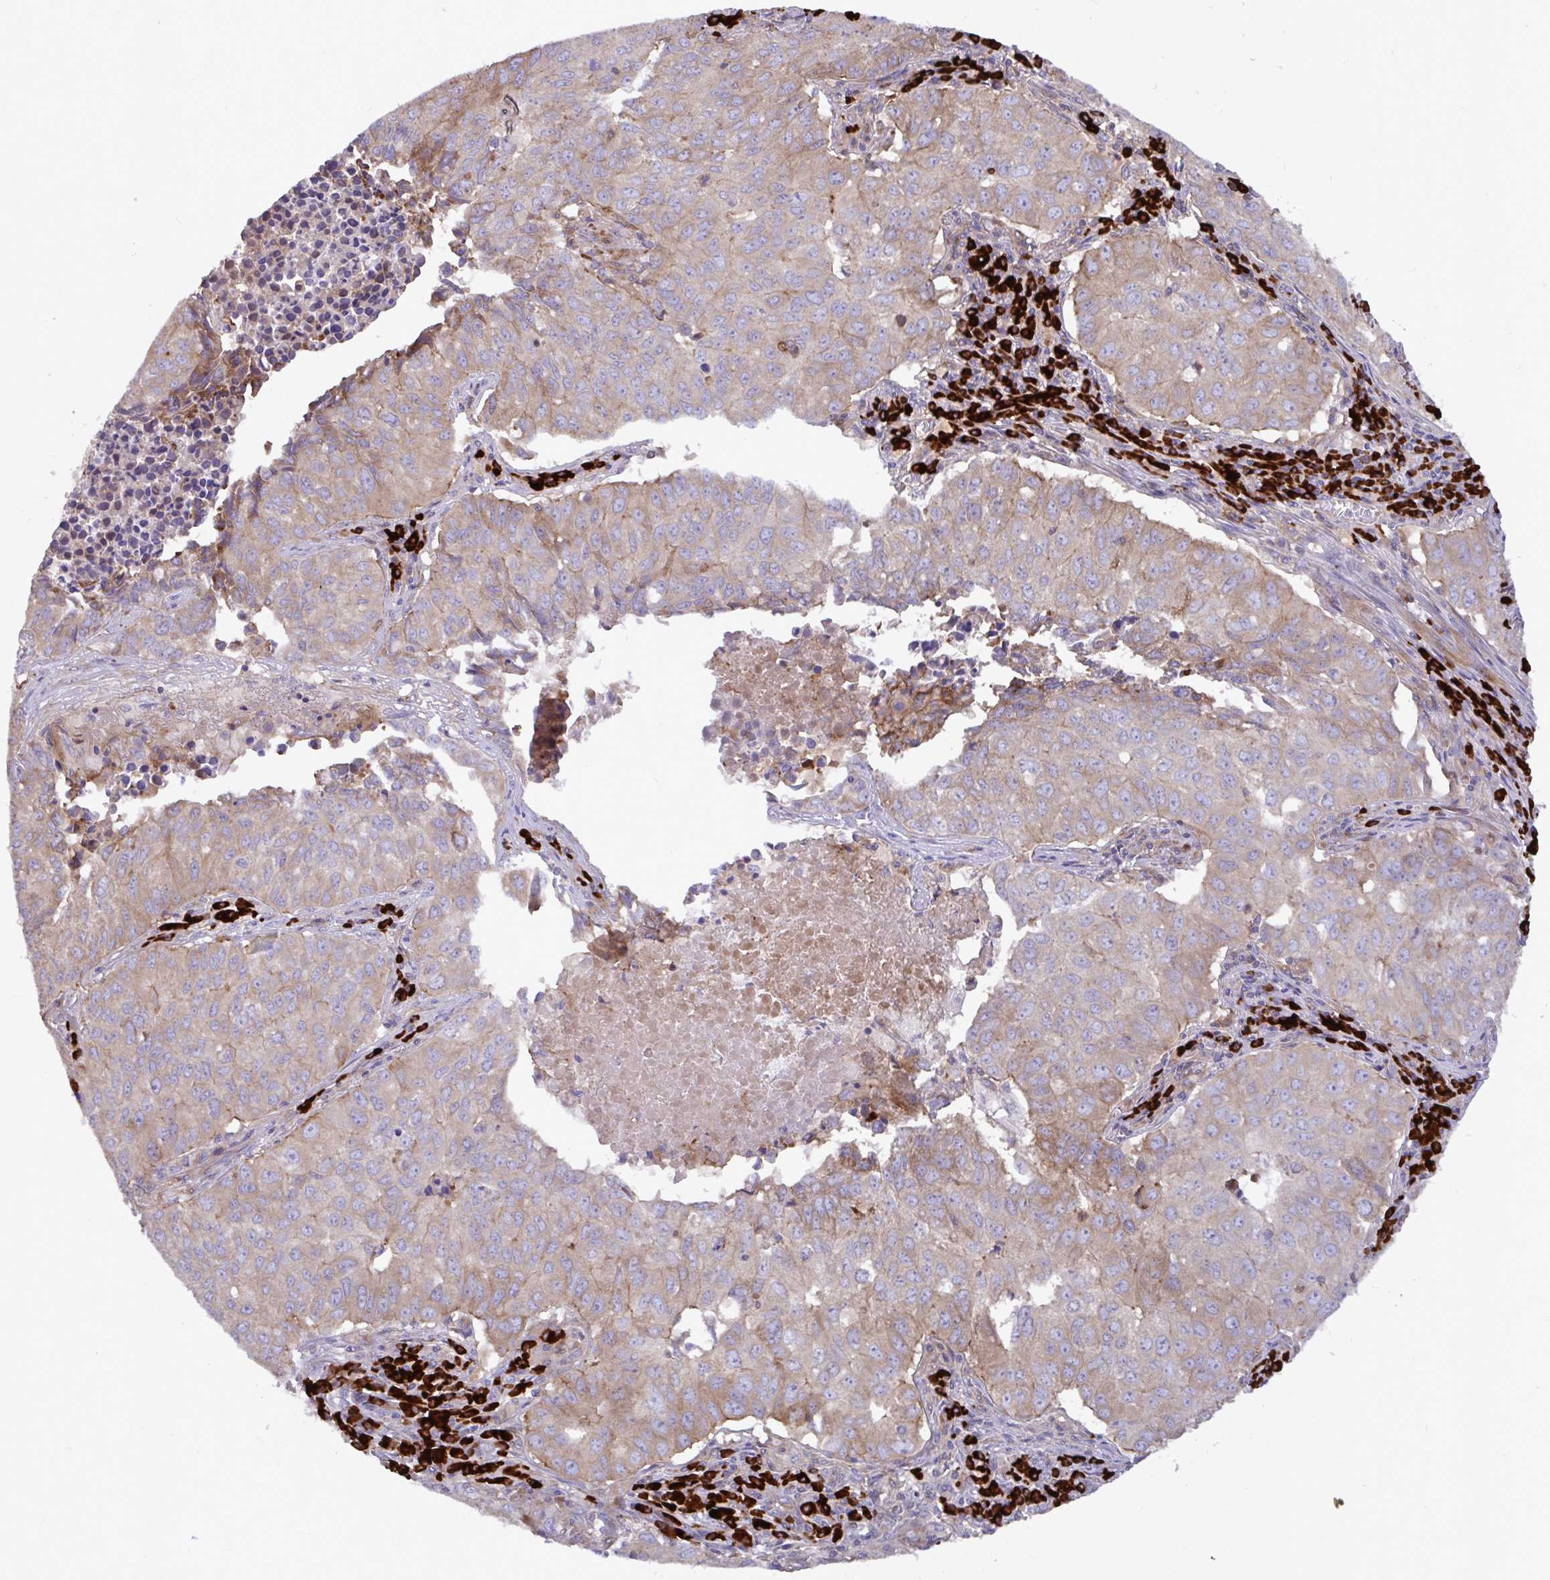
{"staining": {"intensity": "weak", "quantity": ">75%", "location": "cytoplasmic/membranous"}, "tissue": "lung cancer", "cell_type": "Tumor cells", "image_type": "cancer", "snomed": [{"axis": "morphology", "description": "Adenocarcinoma, NOS"}, {"axis": "topography", "description": "Lung"}], "caption": "The micrograph demonstrates staining of lung cancer (adenocarcinoma), revealing weak cytoplasmic/membranous protein staining (brown color) within tumor cells. The protein is stained brown, and the nuclei are stained in blue (DAB IHC with brightfield microscopy, high magnification).", "gene": "YARS2", "patient": {"sex": "female", "age": 50}}